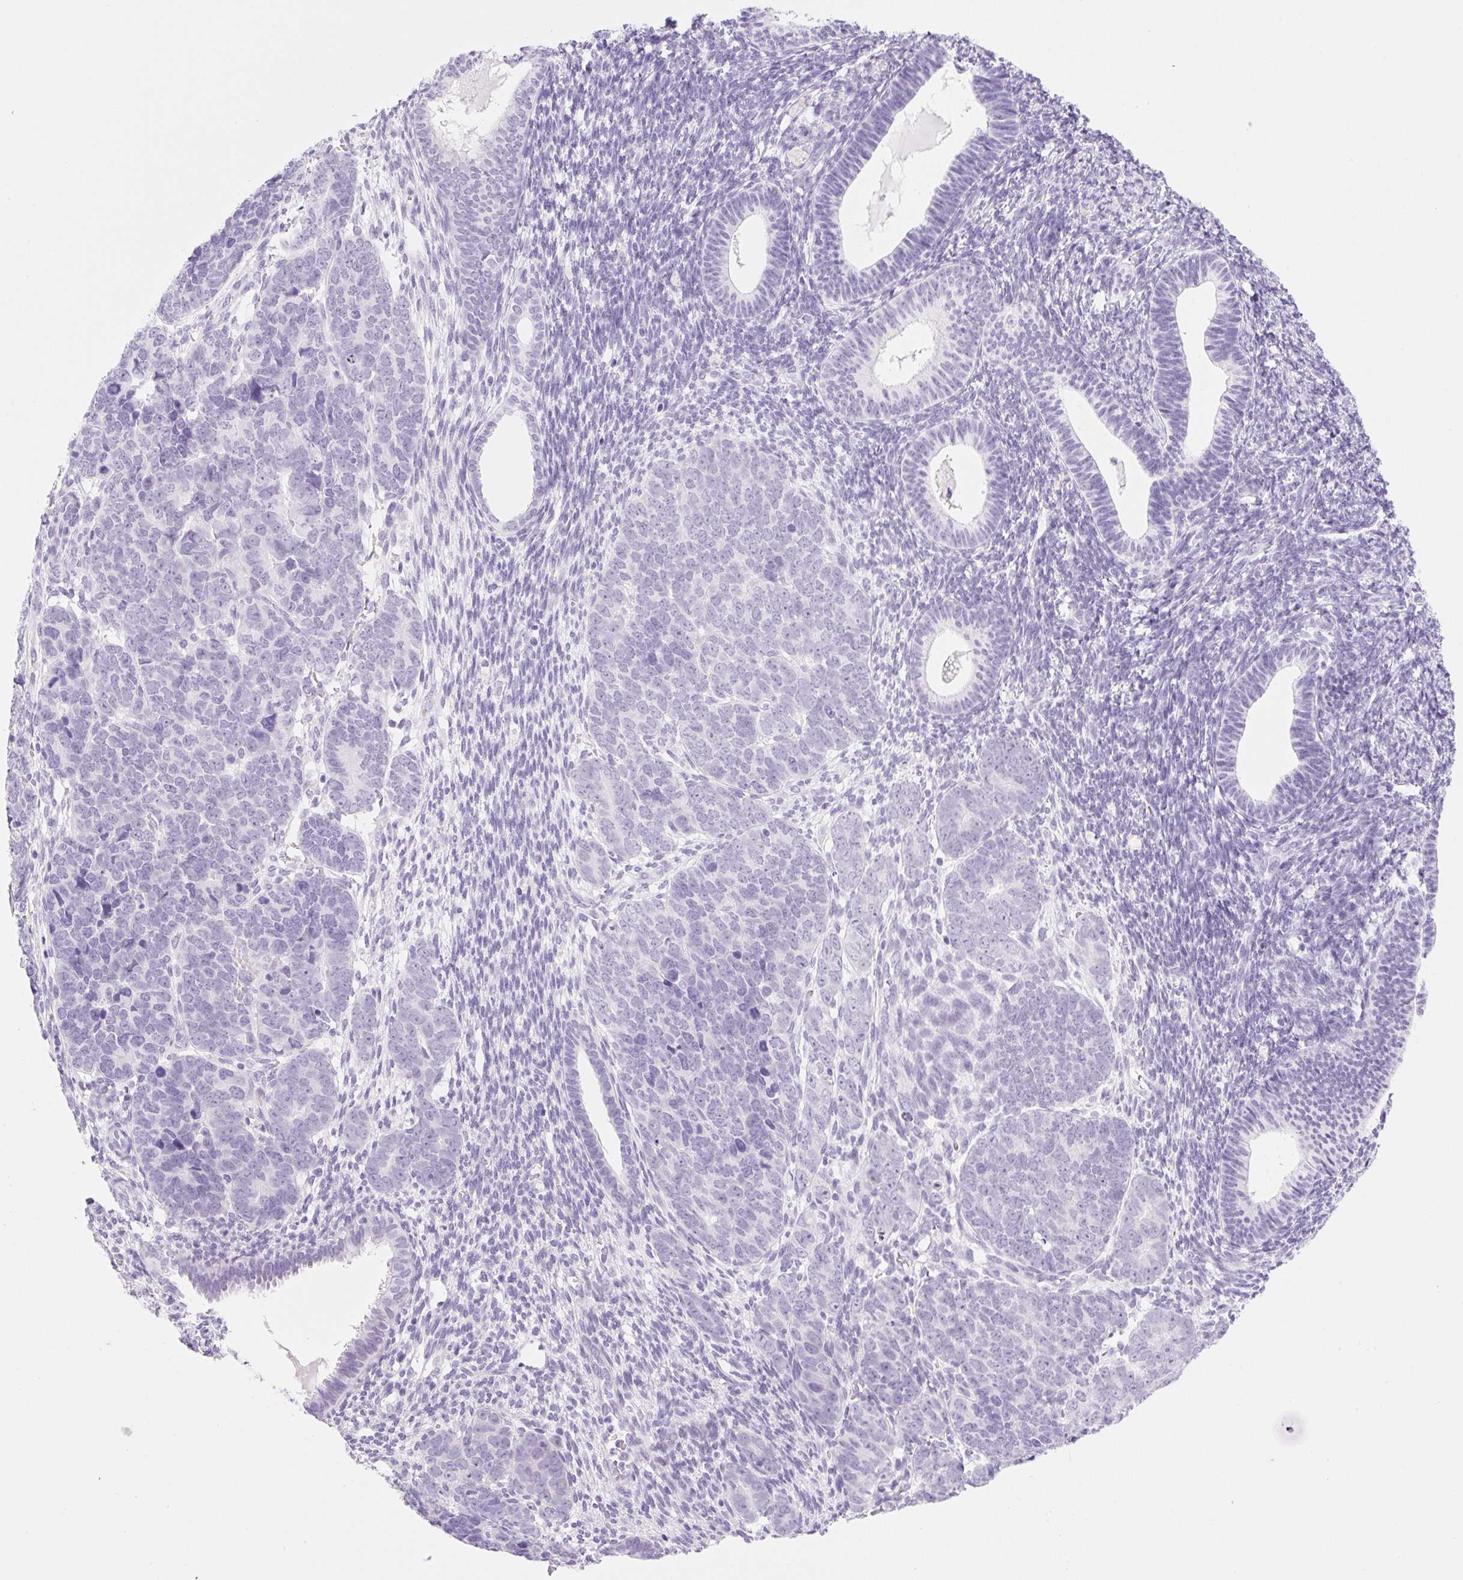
{"staining": {"intensity": "negative", "quantity": "none", "location": "none"}, "tissue": "endometrial cancer", "cell_type": "Tumor cells", "image_type": "cancer", "snomed": [{"axis": "morphology", "description": "Adenocarcinoma, NOS"}, {"axis": "topography", "description": "Endometrium"}], "caption": "This is a image of IHC staining of endometrial adenocarcinoma, which shows no positivity in tumor cells.", "gene": "SPRR4", "patient": {"sex": "female", "age": 82}}